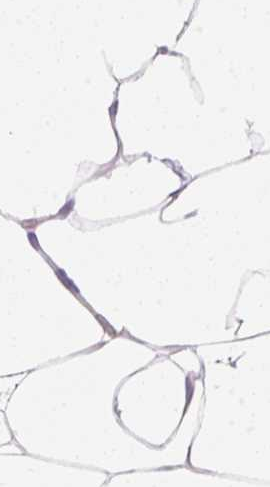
{"staining": {"intensity": "weak", "quantity": "<25%", "location": "cytoplasmic/membranous"}, "tissue": "breast", "cell_type": "Adipocytes", "image_type": "normal", "snomed": [{"axis": "morphology", "description": "Normal tissue, NOS"}, {"axis": "topography", "description": "Breast"}], "caption": "Immunohistochemical staining of benign breast shows no significant expression in adipocytes.", "gene": "HOXB13", "patient": {"sex": "female", "age": 27}}